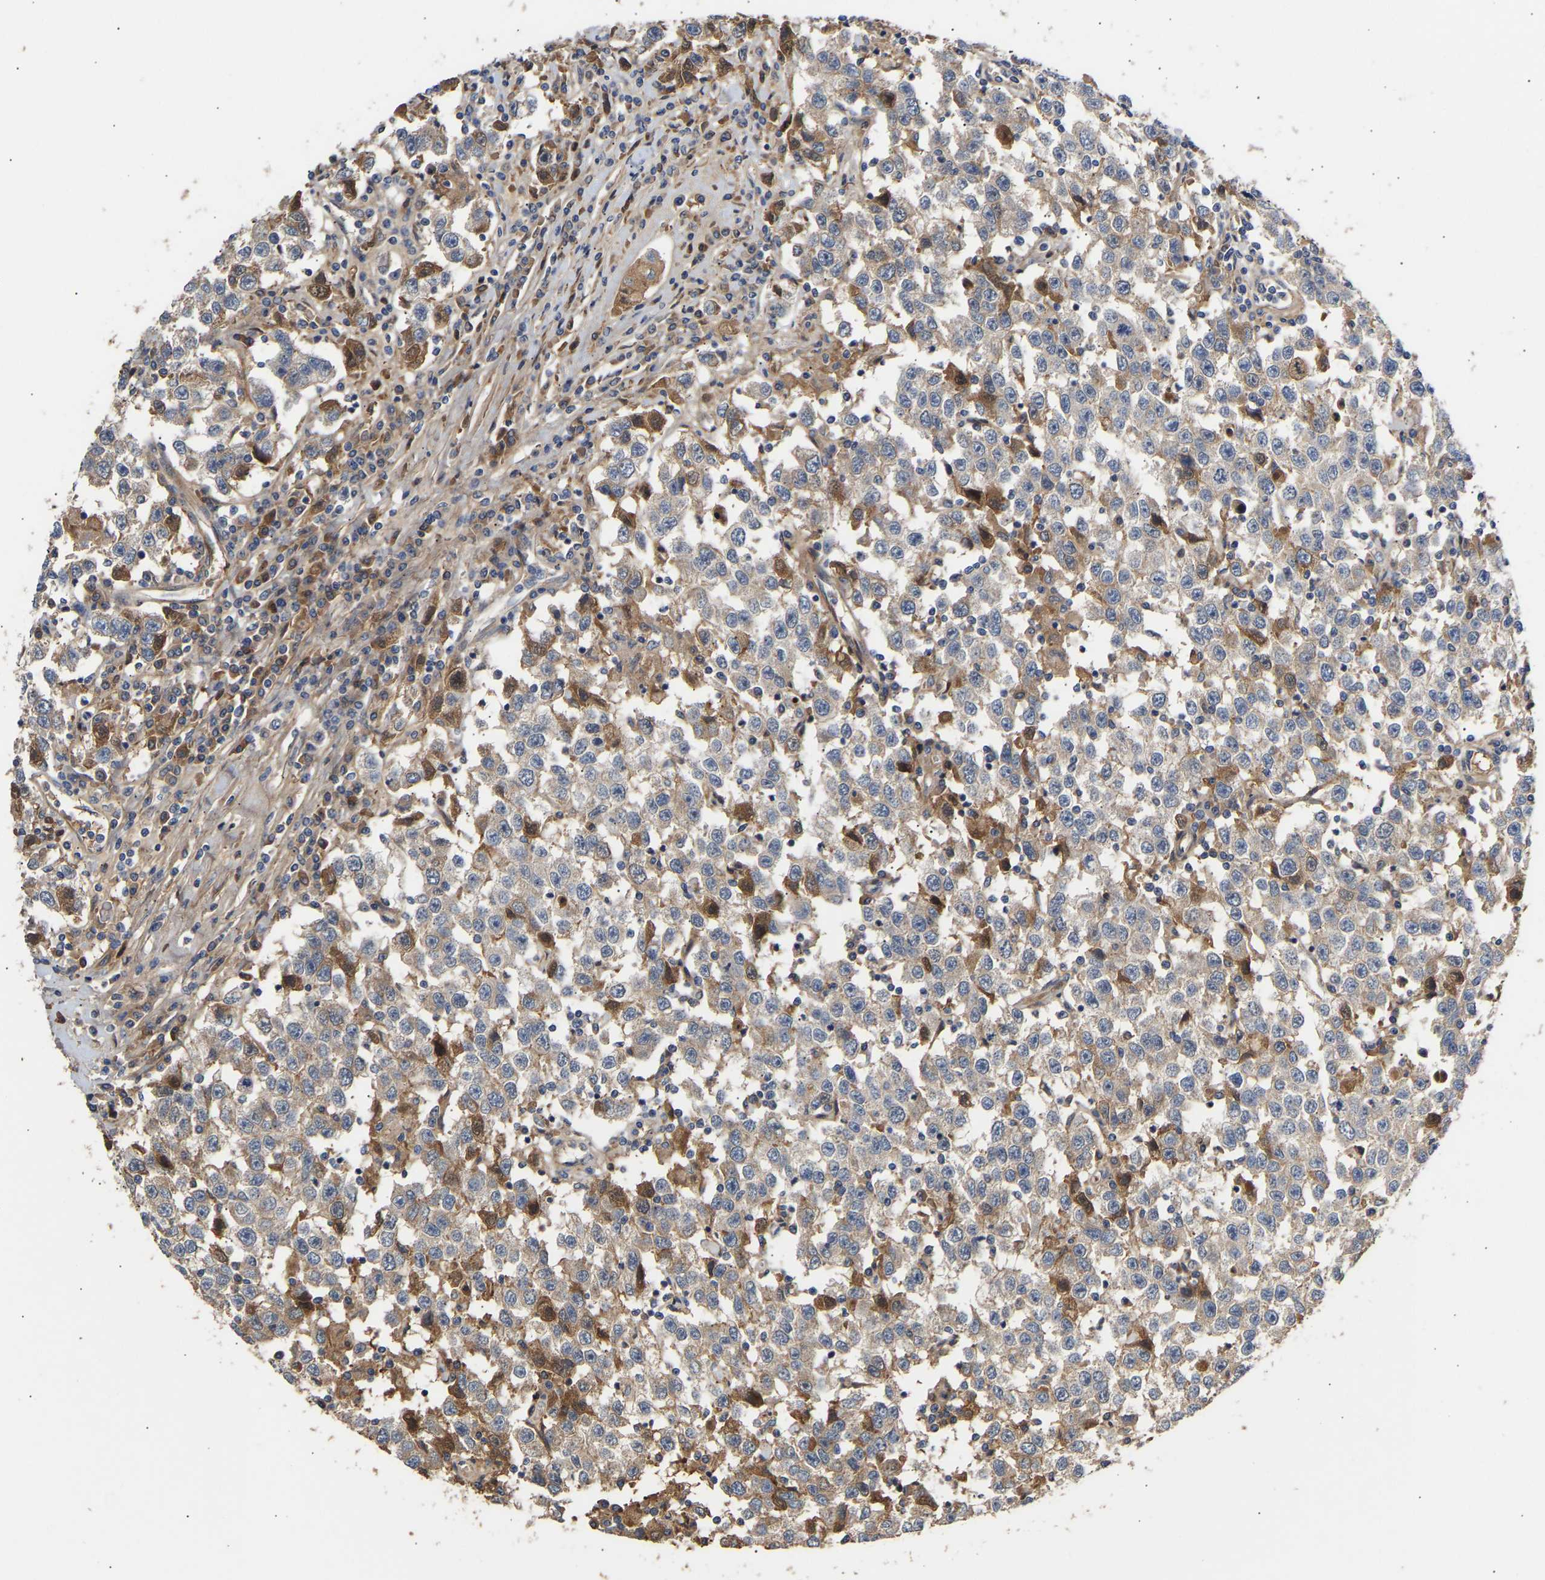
{"staining": {"intensity": "moderate", "quantity": "<25%", "location": "cytoplasmic/membranous"}, "tissue": "testis cancer", "cell_type": "Tumor cells", "image_type": "cancer", "snomed": [{"axis": "morphology", "description": "Seminoma, NOS"}, {"axis": "topography", "description": "Testis"}], "caption": "Protein staining by immunohistochemistry displays moderate cytoplasmic/membranous expression in about <25% of tumor cells in seminoma (testis). (Stains: DAB (3,3'-diaminobenzidine) in brown, nuclei in blue, Microscopy: brightfield microscopy at high magnification).", "gene": "KASH5", "patient": {"sex": "male", "age": 41}}